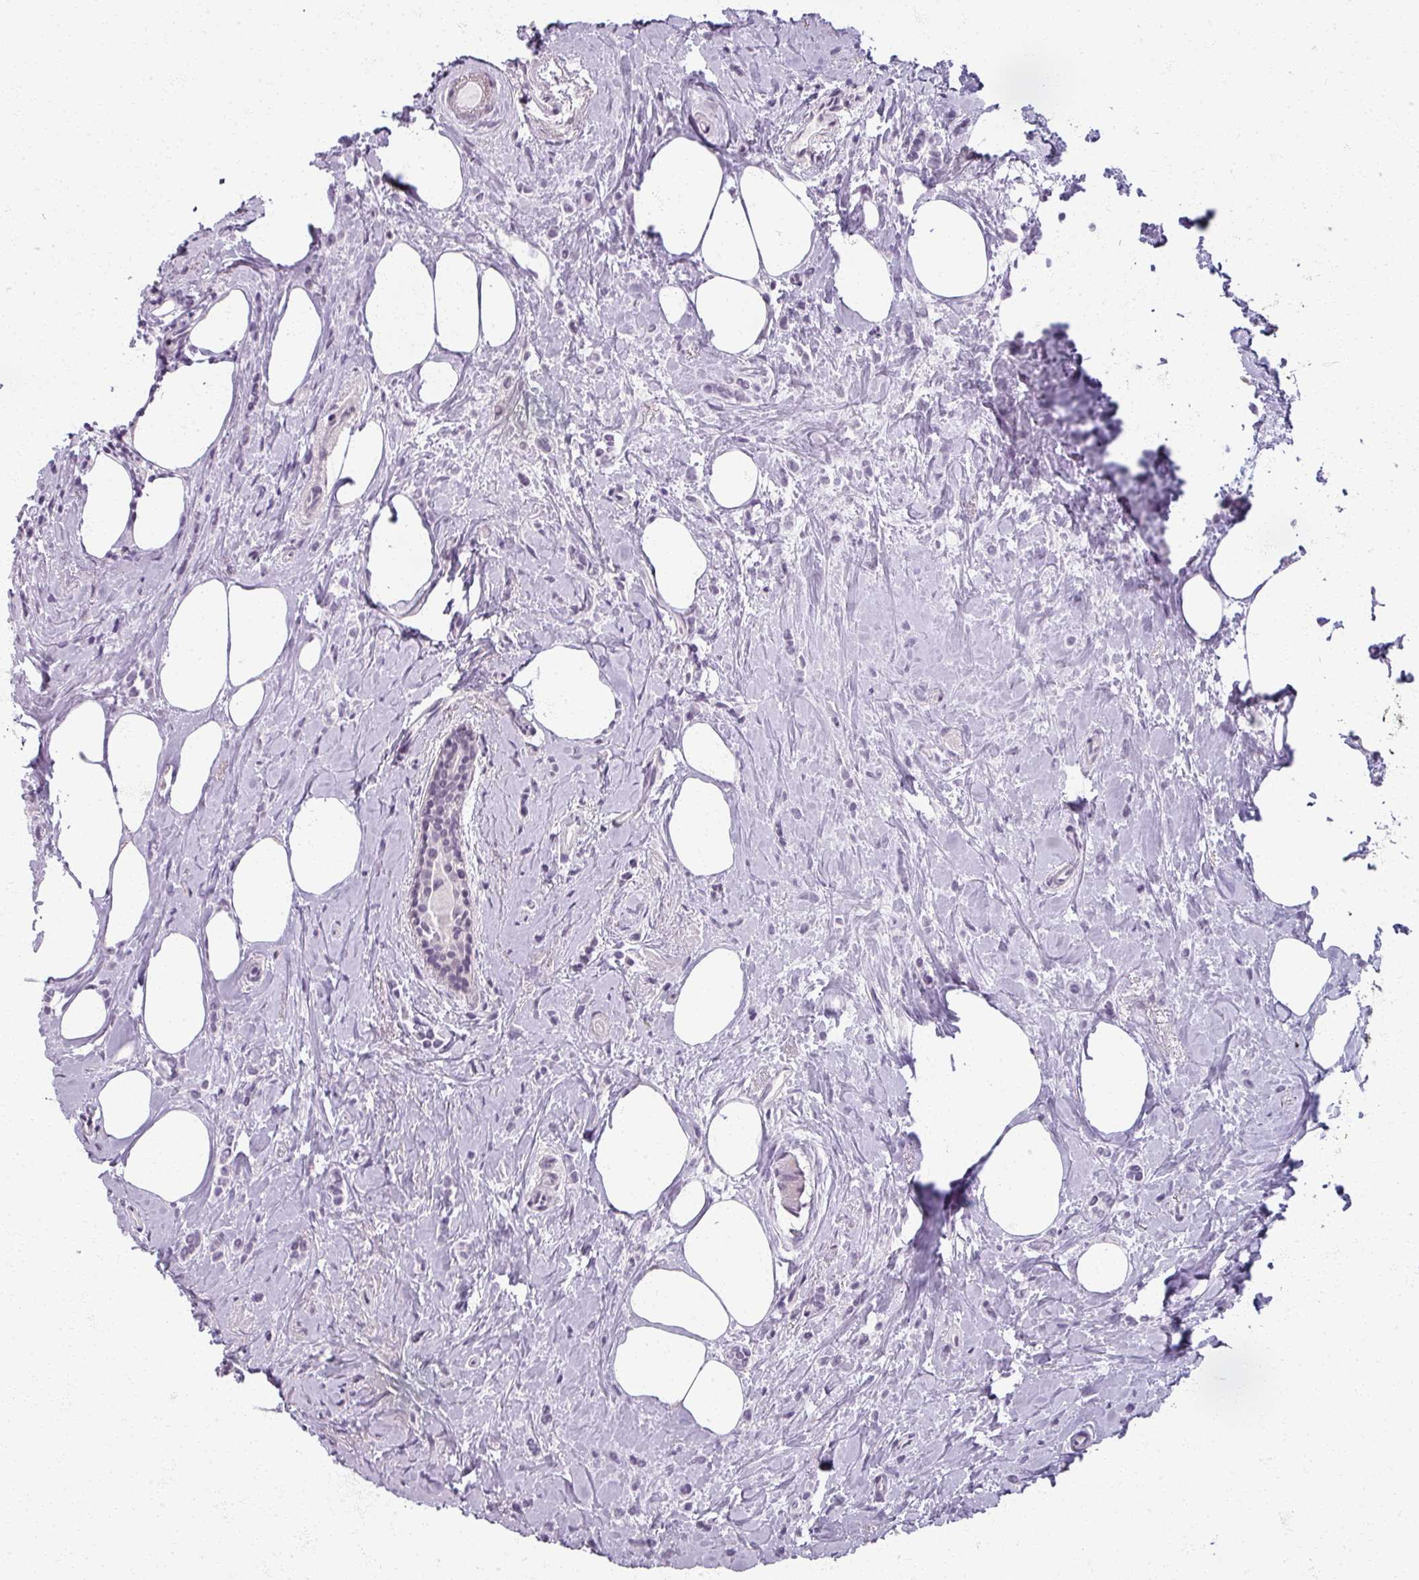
{"staining": {"intensity": "negative", "quantity": "none", "location": "none"}, "tissue": "breast cancer", "cell_type": "Tumor cells", "image_type": "cancer", "snomed": [{"axis": "morphology", "description": "Lobular carcinoma"}, {"axis": "topography", "description": "Breast"}], "caption": "The immunohistochemistry (IHC) histopathology image has no significant positivity in tumor cells of breast cancer tissue.", "gene": "RFPL2", "patient": {"sex": "female", "age": 84}}